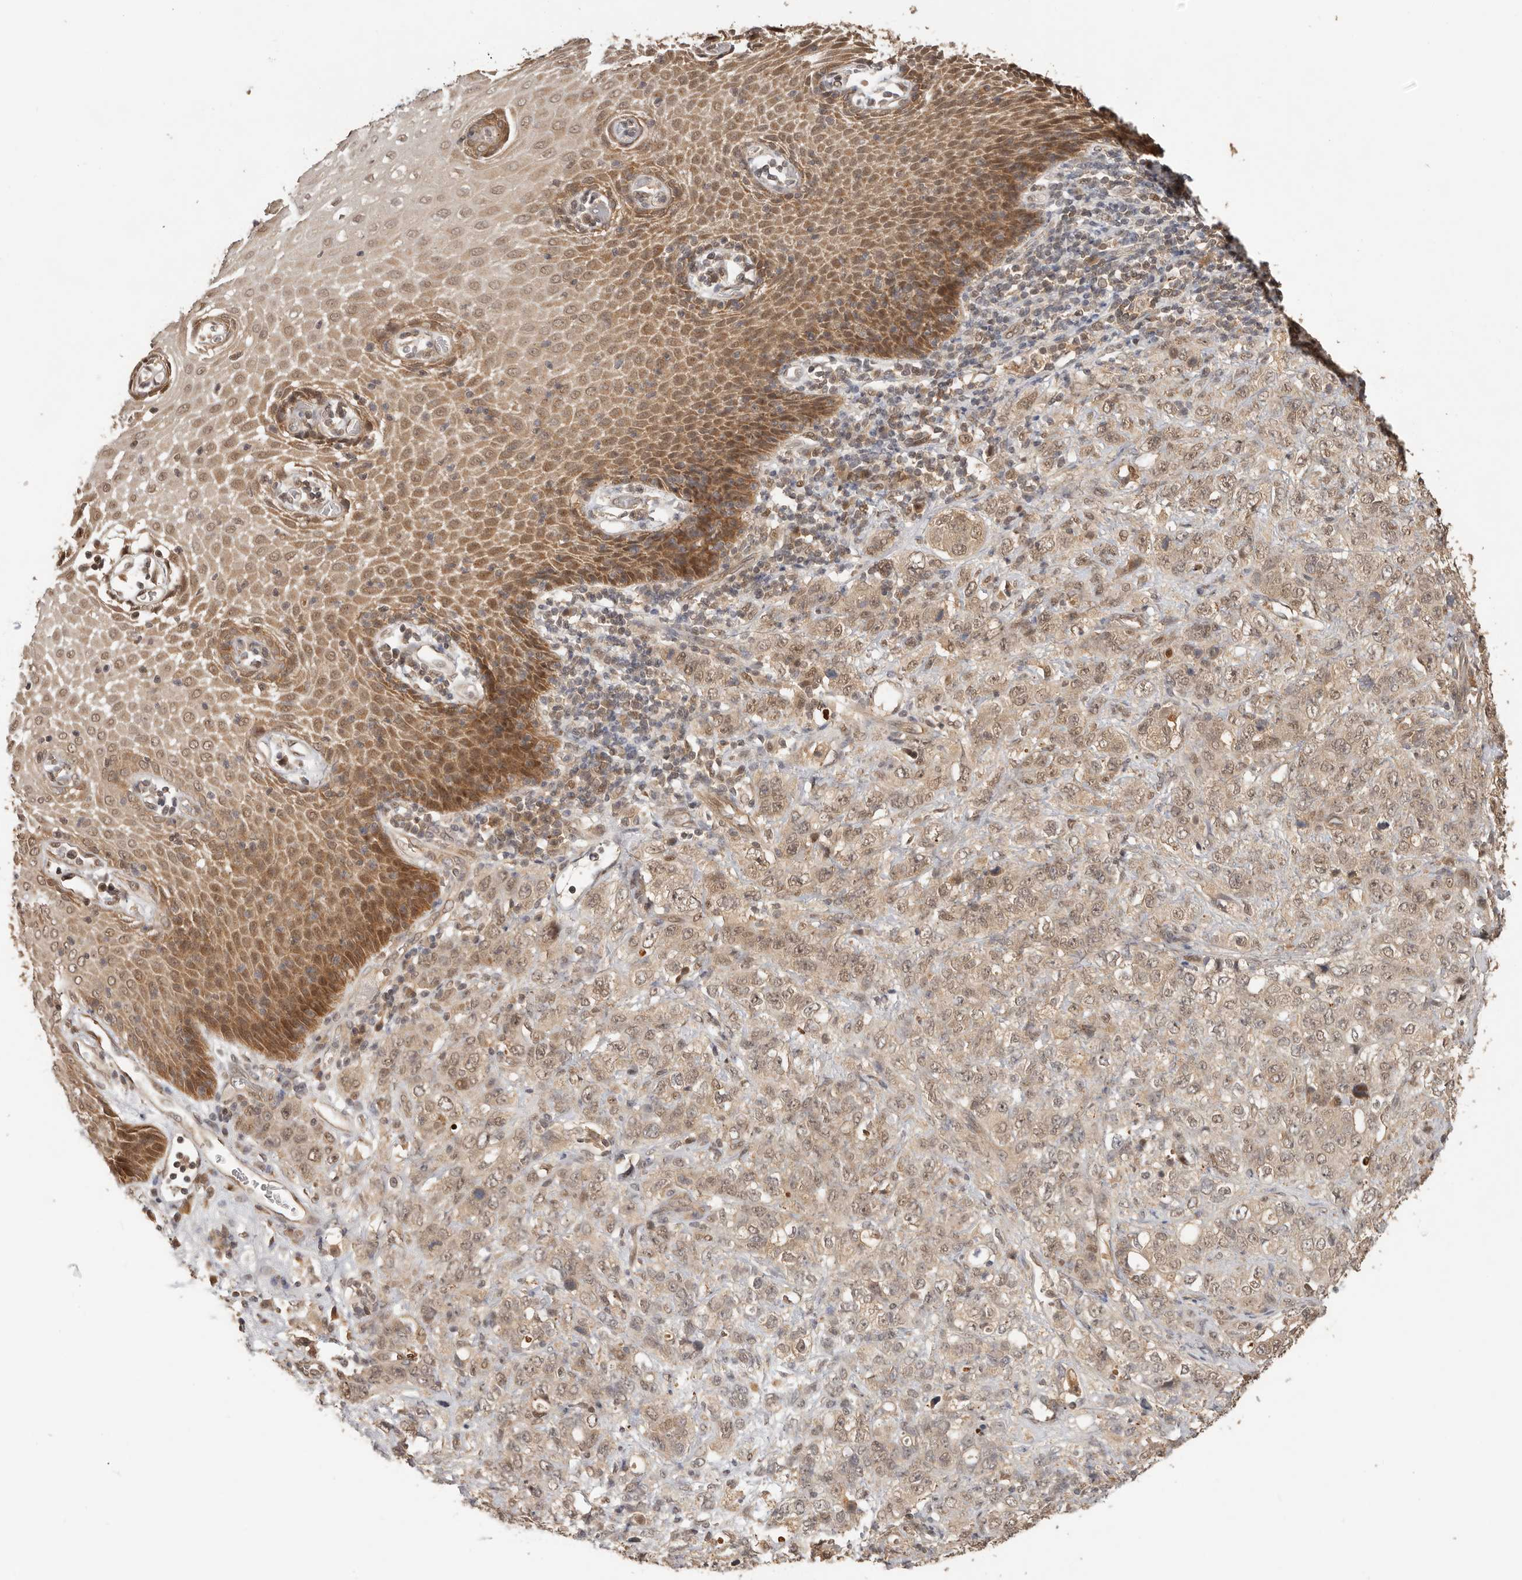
{"staining": {"intensity": "moderate", "quantity": ">75%", "location": "cytoplasmic/membranous,nuclear"}, "tissue": "stomach cancer", "cell_type": "Tumor cells", "image_type": "cancer", "snomed": [{"axis": "morphology", "description": "Adenocarcinoma, NOS"}, {"axis": "topography", "description": "Stomach"}], "caption": "Protein staining of stomach cancer tissue exhibits moderate cytoplasmic/membranous and nuclear staining in approximately >75% of tumor cells. (DAB IHC with brightfield microscopy, high magnification).", "gene": "PSMA5", "patient": {"sex": "male", "age": 48}}